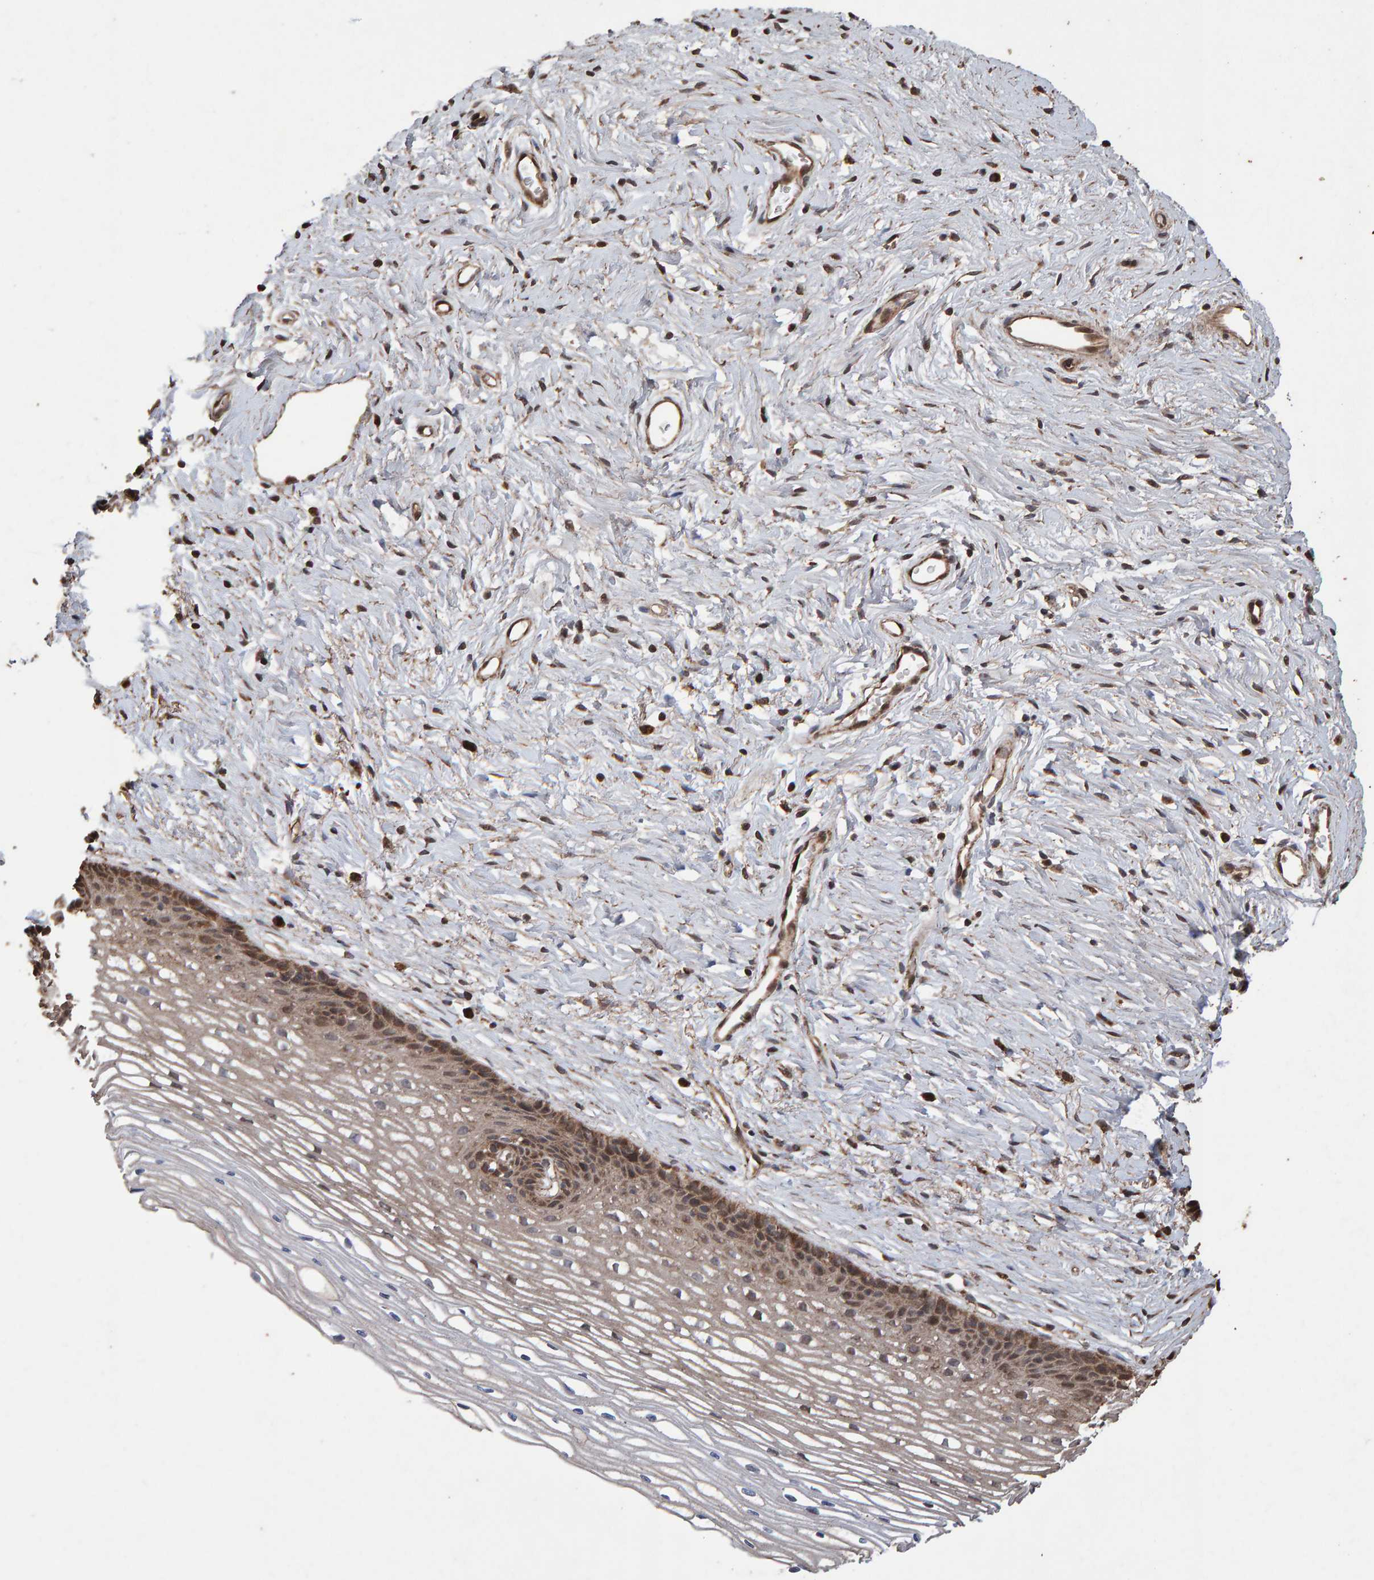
{"staining": {"intensity": "moderate", "quantity": "25%-75%", "location": "cytoplasmic/membranous"}, "tissue": "cervix", "cell_type": "Glandular cells", "image_type": "normal", "snomed": [{"axis": "morphology", "description": "Normal tissue, NOS"}, {"axis": "topography", "description": "Cervix"}], "caption": "DAB (3,3'-diaminobenzidine) immunohistochemical staining of unremarkable human cervix shows moderate cytoplasmic/membranous protein staining in approximately 25%-75% of glandular cells.", "gene": "OSBP2", "patient": {"sex": "female", "age": 77}}